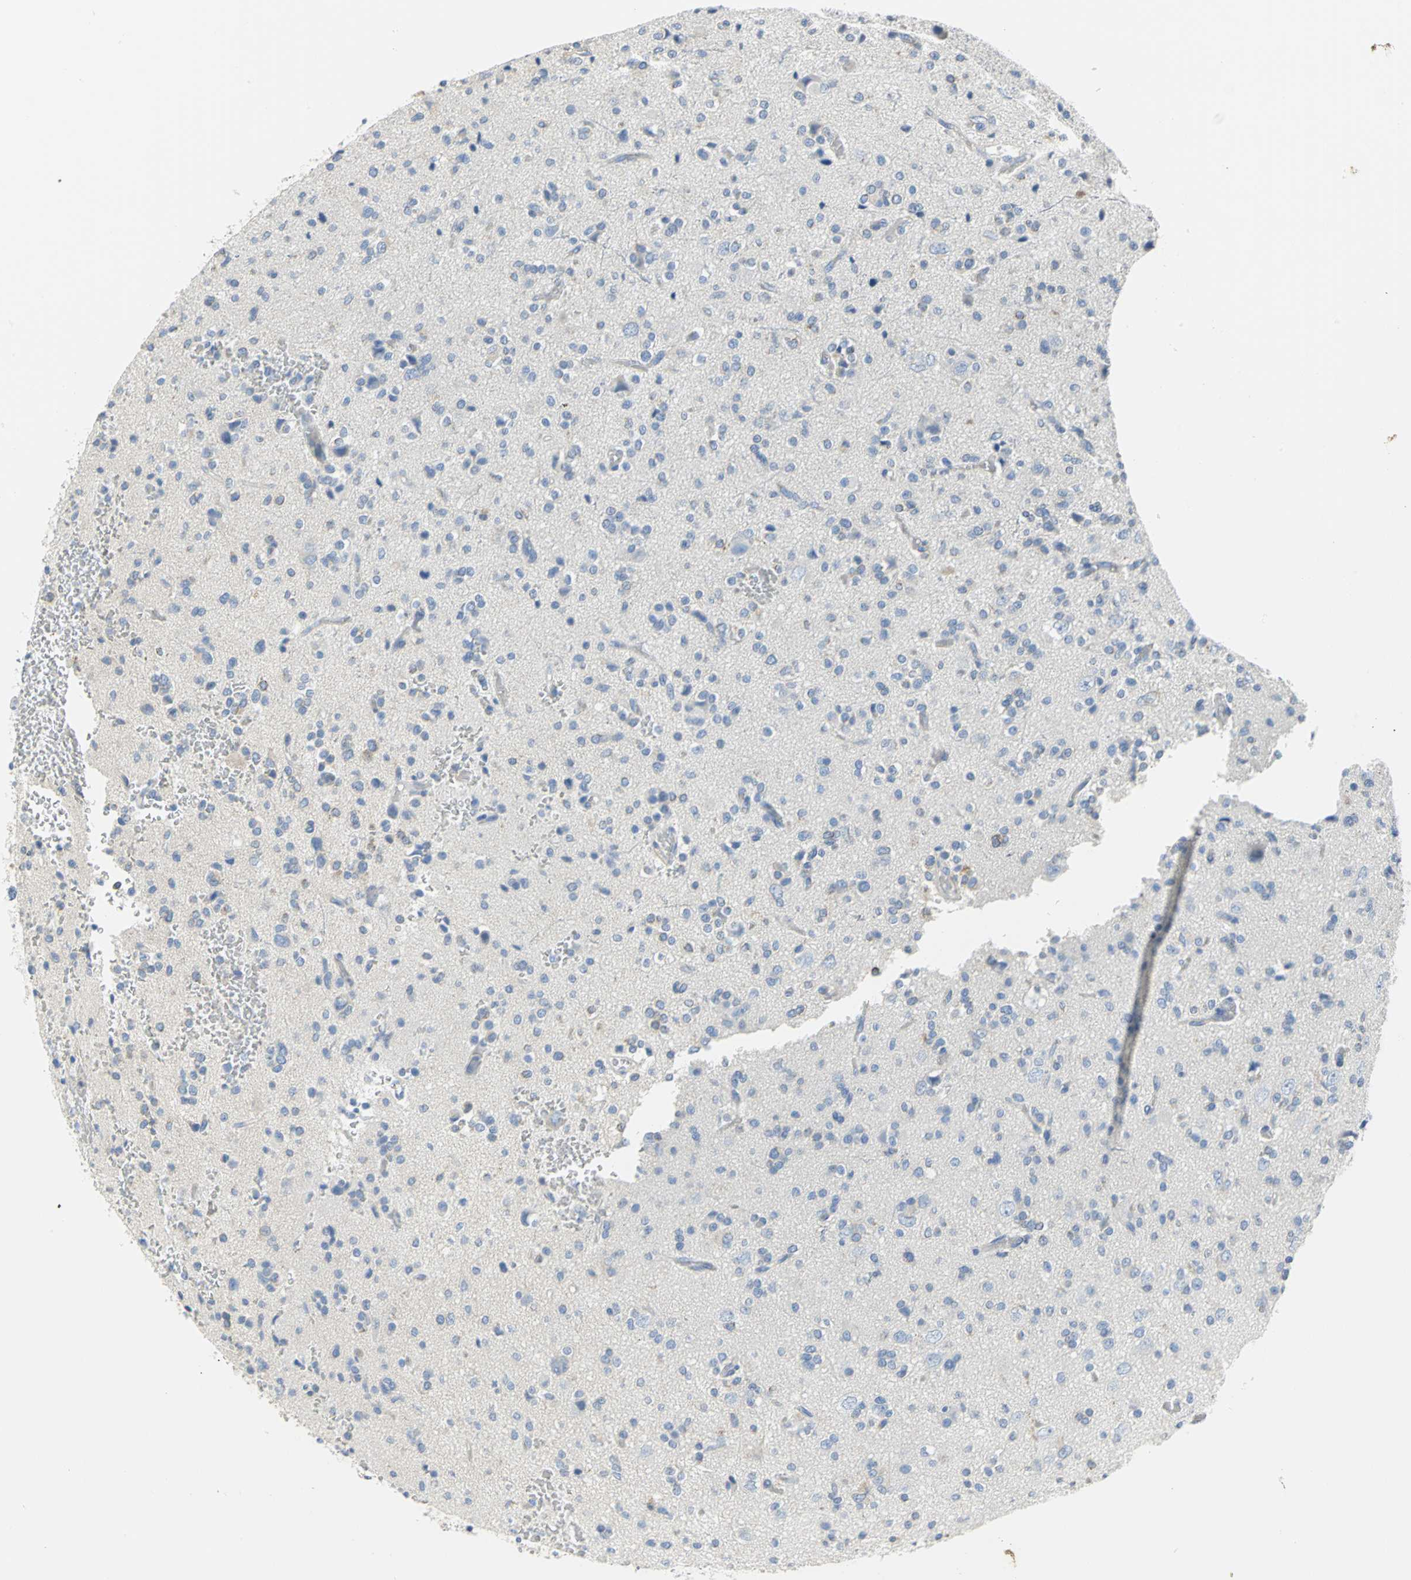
{"staining": {"intensity": "negative", "quantity": "none", "location": "none"}, "tissue": "glioma", "cell_type": "Tumor cells", "image_type": "cancer", "snomed": [{"axis": "morphology", "description": "Glioma, malignant, High grade"}, {"axis": "topography", "description": "Brain"}], "caption": "A histopathology image of human glioma is negative for staining in tumor cells.", "gene": "GNRH2", "patient": {"sex": "male", "age": 47}}